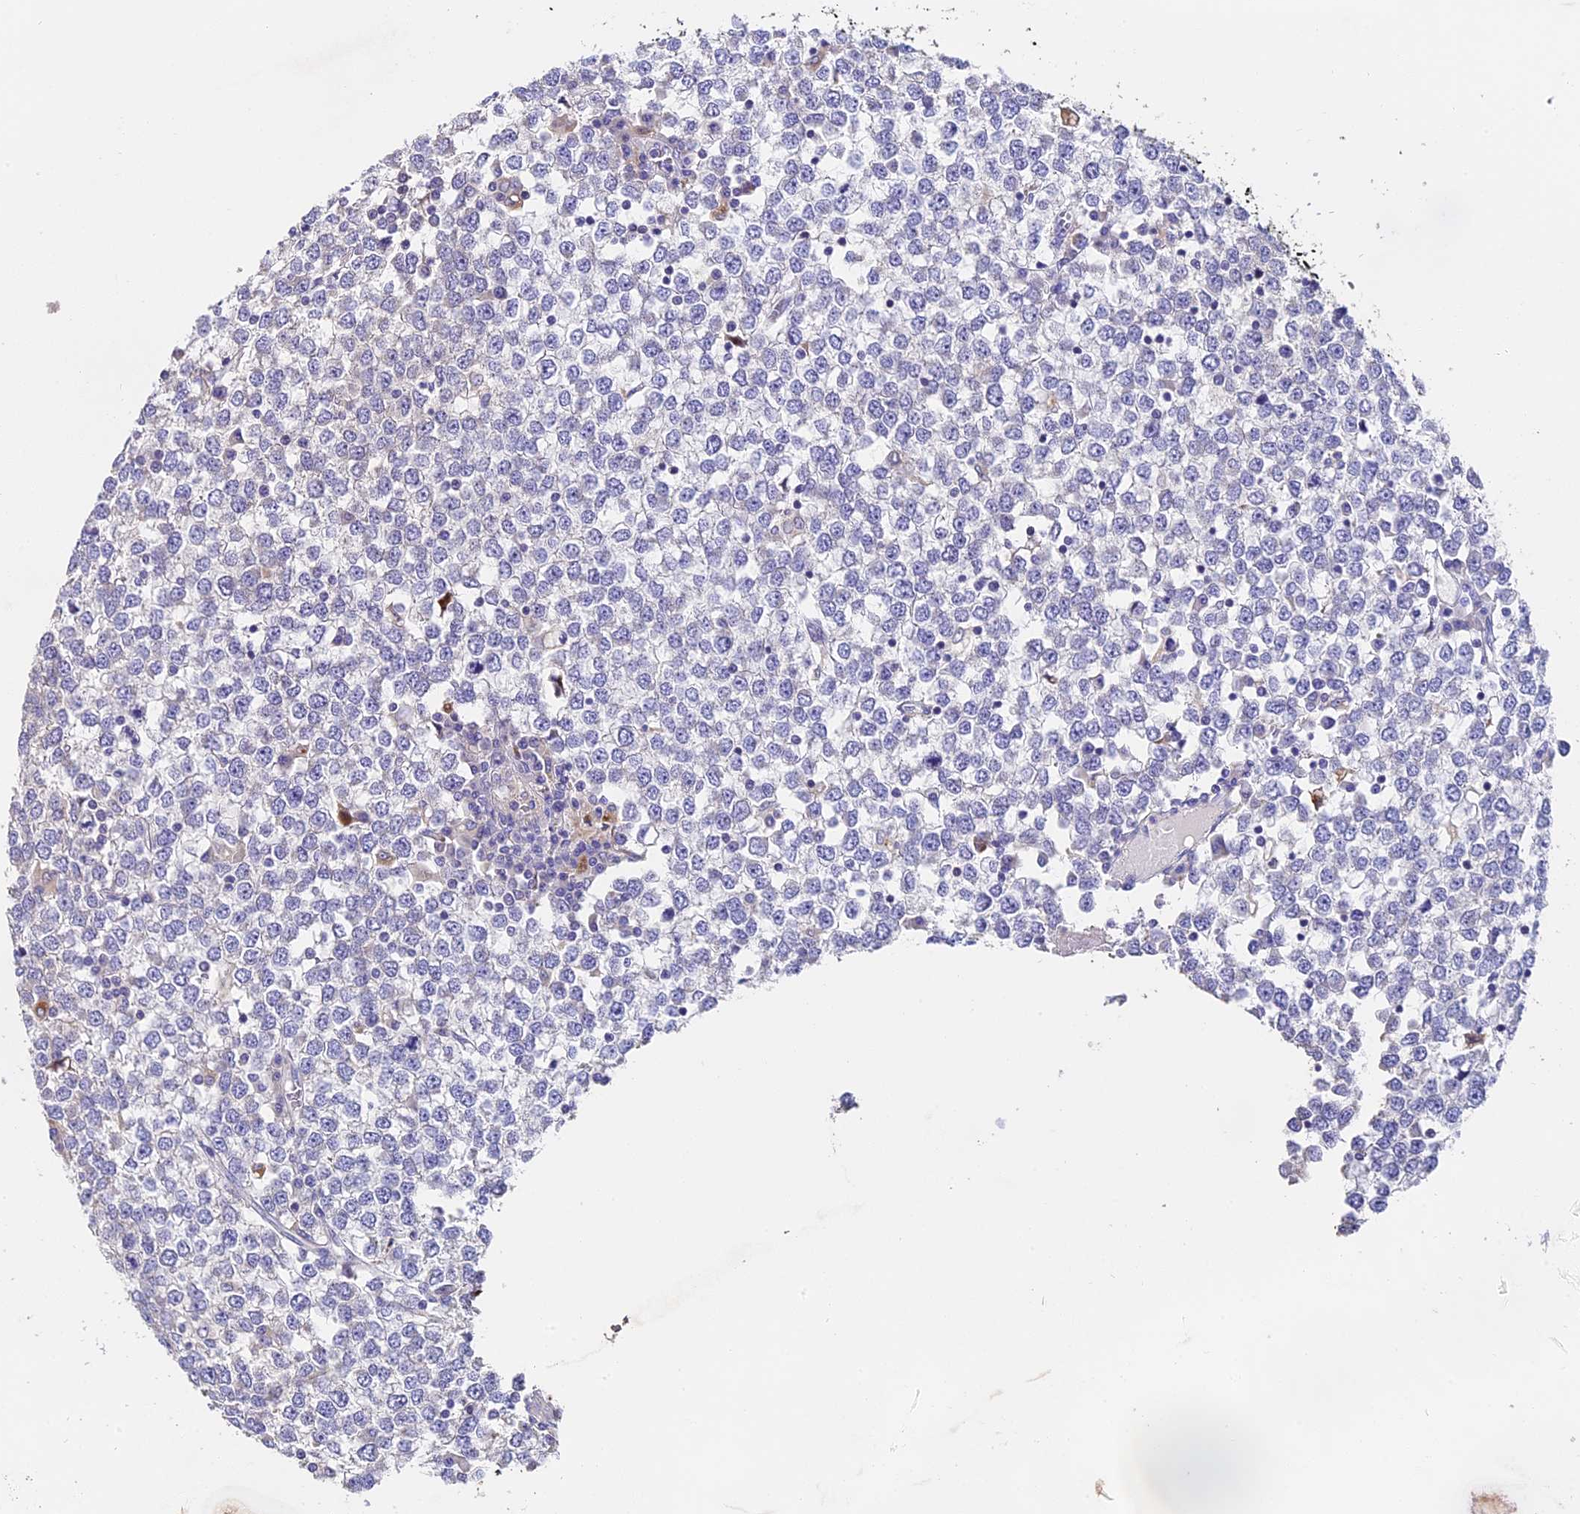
{"staining": {"intensity": "negative", "quantity": "none", "location": "none"}, "tissue": "testis cancer", "cell_type": "Tumor cells", "image_type": "cancer", "snomed": [{"axis": "morphology", "description": "Seminoma, NOS"}, {"axis": "topography", "description": "Testis"}], "caption": "Testis cancer (seminoma) stained for a protein using immunohistochemistry (IHC) demonstrates no staining tumor cells.", "gene": "LYPD6", "patient": {"sex": "male", "age": 65}}